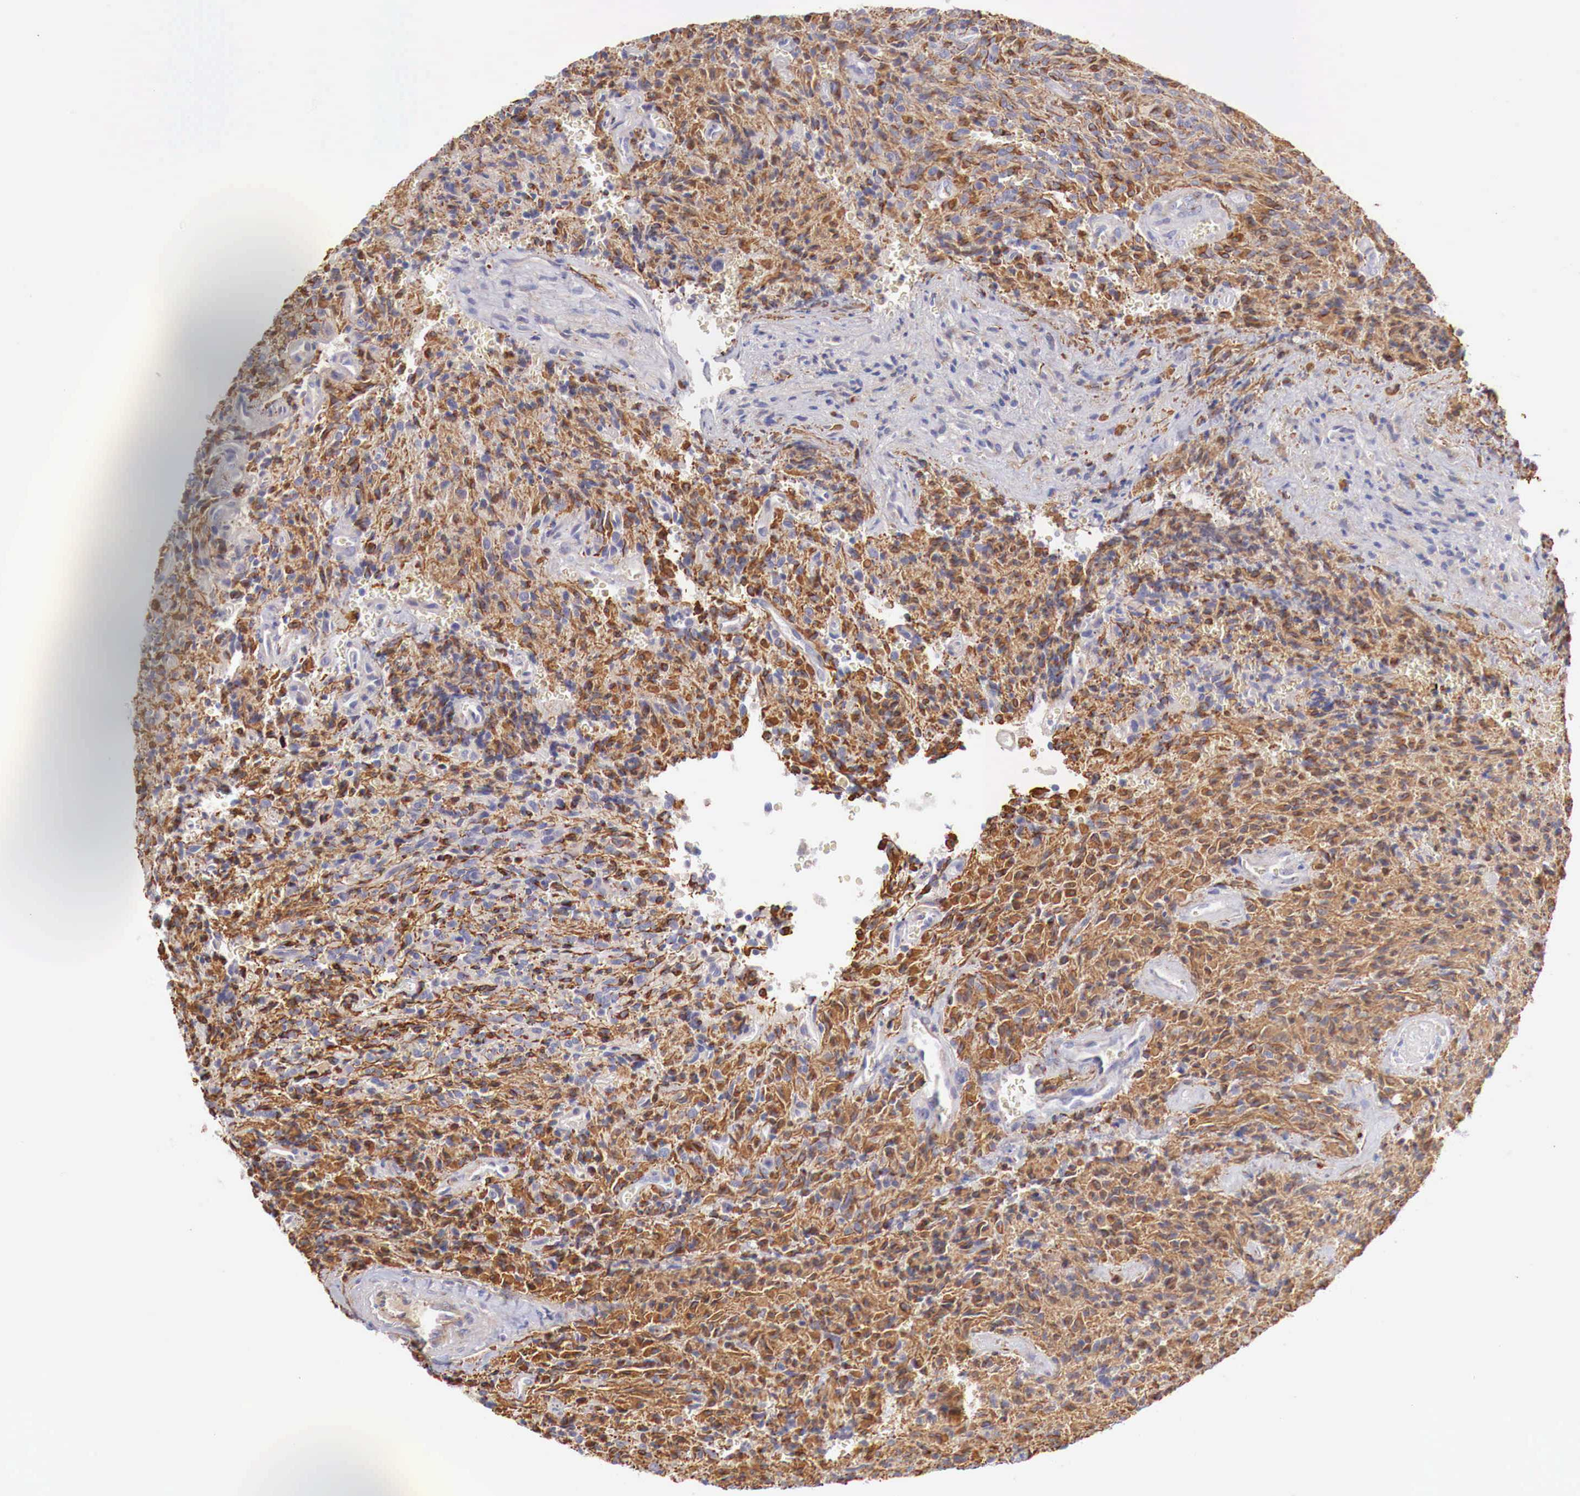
{"staining": {"intensity": "weak", "quantity": ">75%", "location": "cytoplasmic/membranous"}, "tissue": "glioma", "cell_type": "Tumor cells", "image_type": "cancer", "snomed": [{"axis": "morphology", "description": "Glioma, malignant, High grade"}, {"axis": "topography", "description": "Brain"}], "caption": "The histopathology image demonstrates staining of malignant glioma (high-grade), revealing weak cytoplasmic/membranous protein staining (brown color) within tumor cells. (IHC, brightfield microscopy, high magnification).", "gene": "KLHDC7B", "patient": {"sex": "male", "age": 56}}